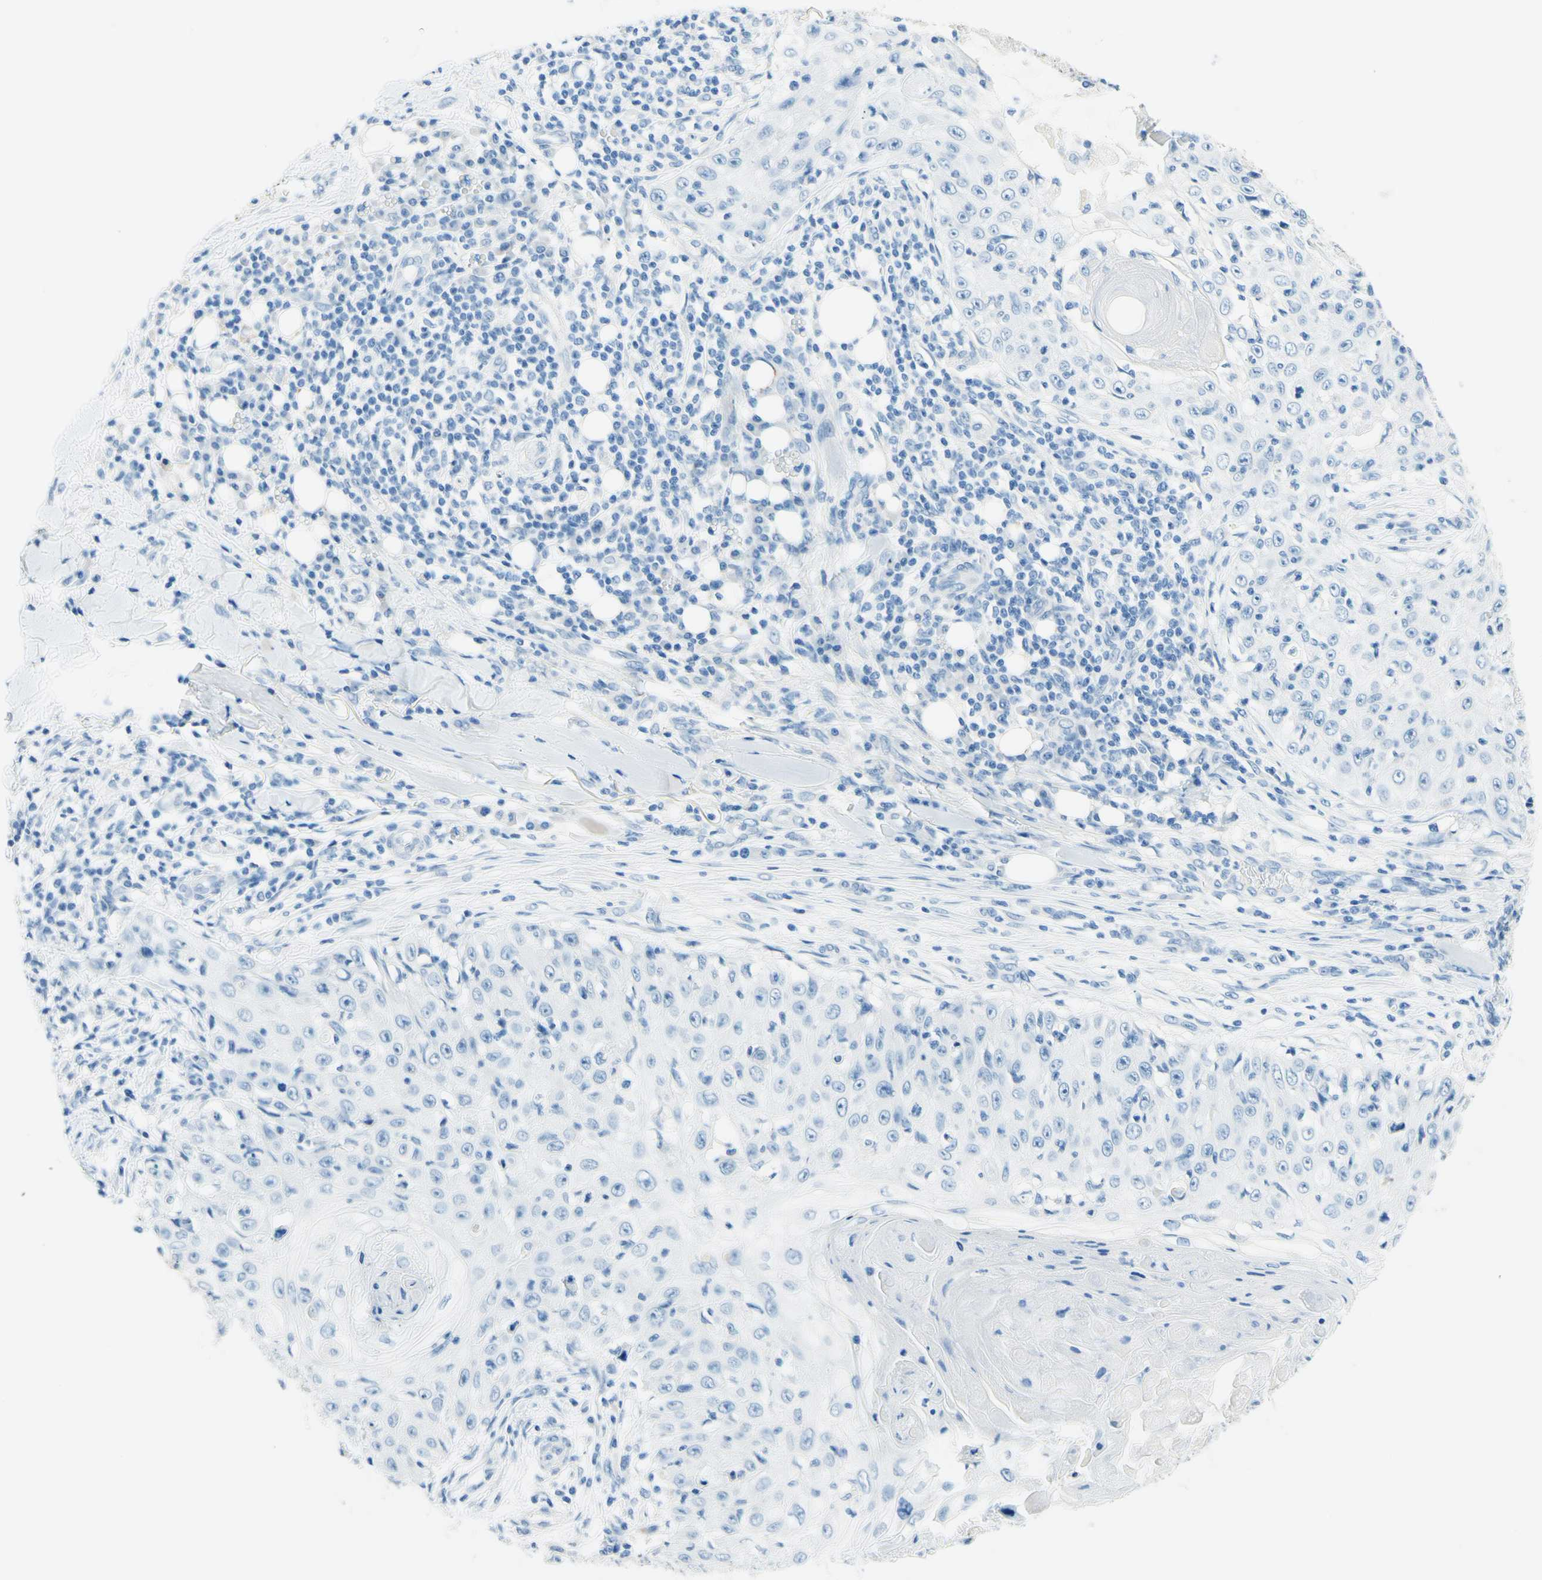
{"staining": {"intensity": "negative", "quantity": "none", "location": "none"}, "tissue": "skin cancer", "cell_type": "Tumor cells", "image_type": "cancer", "snomed": [{"axis": "morphology", "description": "Squamous cell carcinoma, NOS"}, {"axis": "topography", "description": "Skin"}], "caption": "Skin squamous cell carcinoma was stained to show a protein in brown. There is no significant positivity in tumor cells. (DAB (3,3'-diaminobenzidine) immunohistochemistry (IHC) visualized using brightfield microscopy, high magnification).", "gene": "PASD1", "patient": {"sex": "male", "age": 86}}